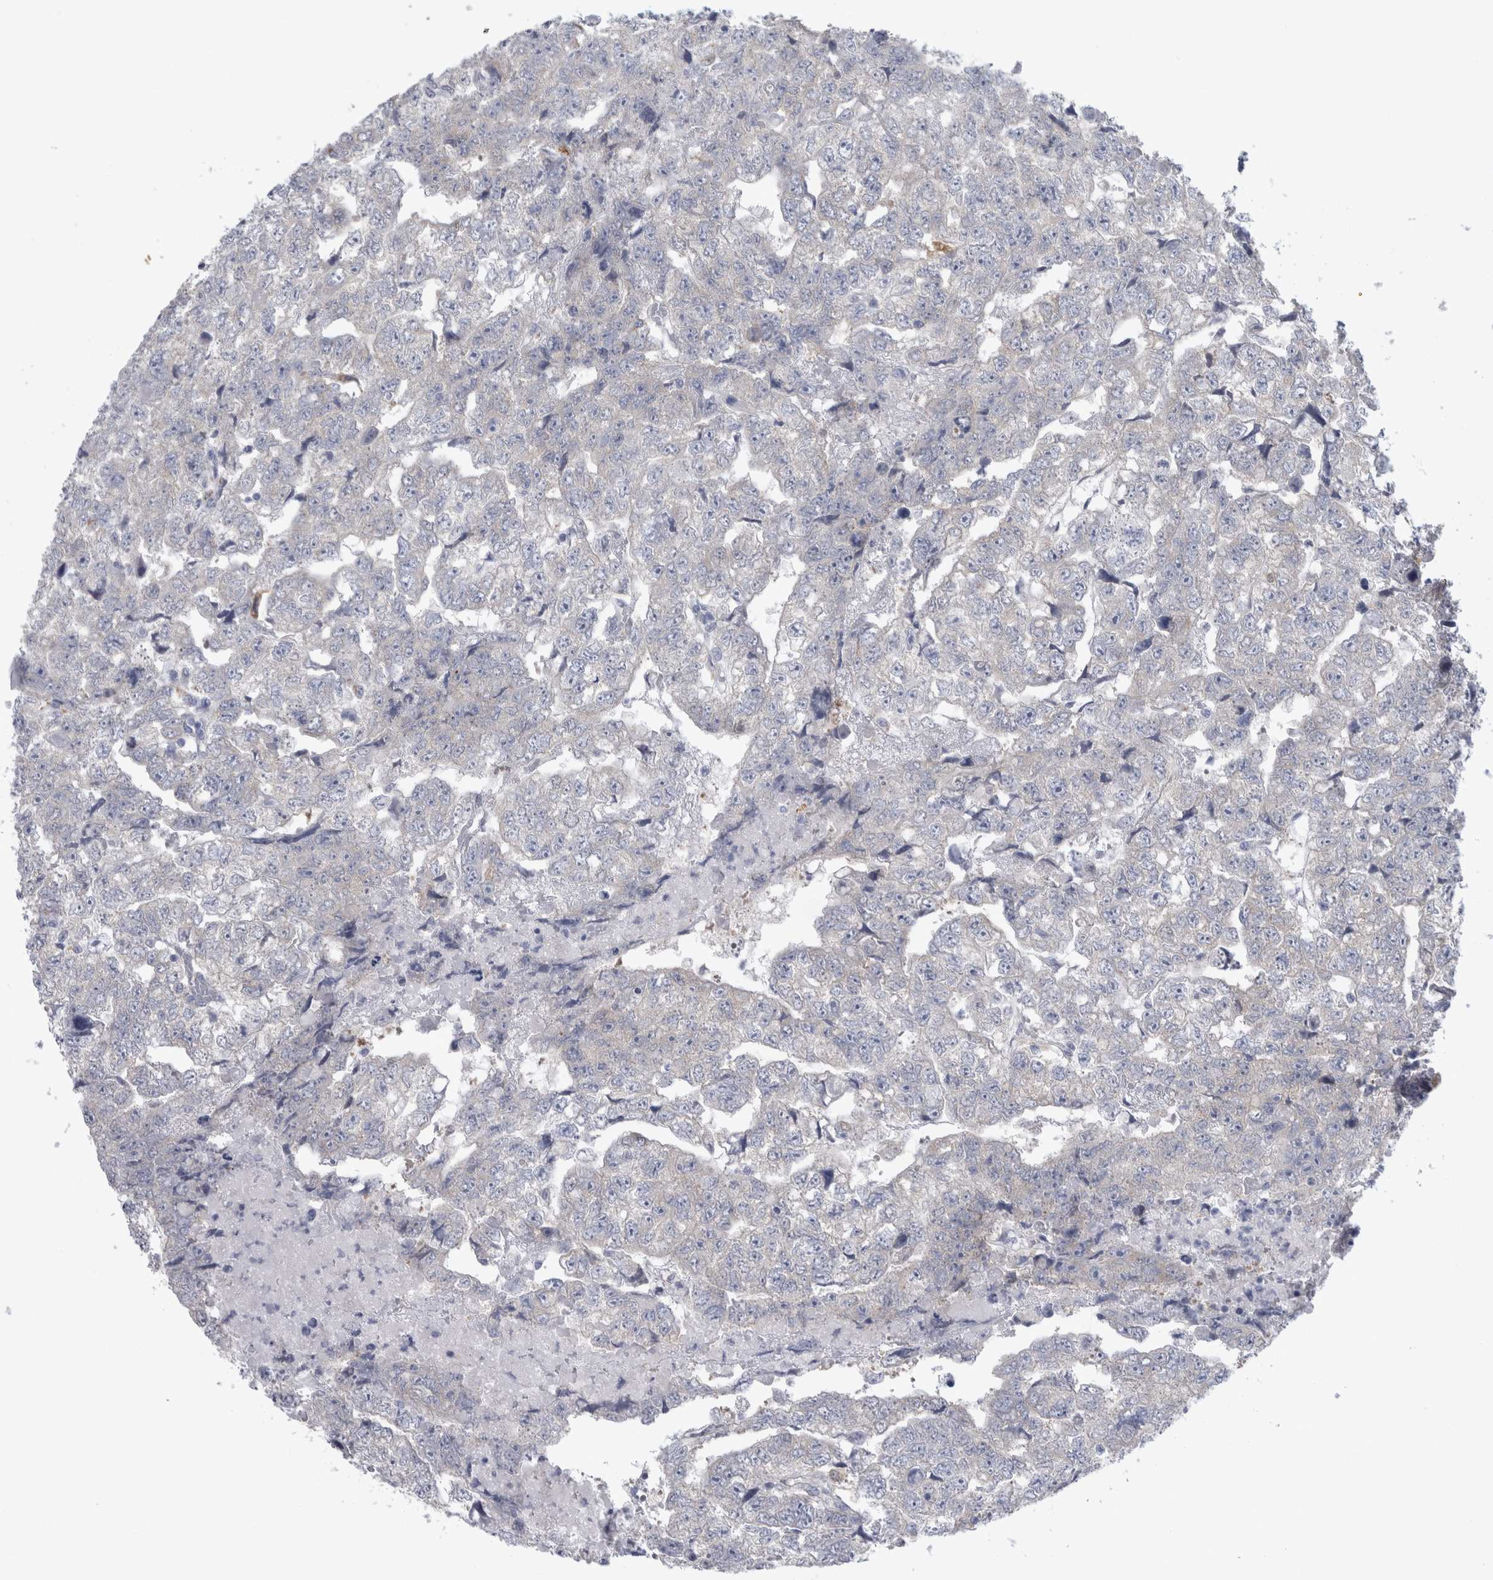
{"staining": {"intensity": "negative", "quantity": "none", "location": "none"}, "tissue": "testis cancer", "cell_type": "Tumor cells", "image_type": "cancer", "snomed": [{"axis": "morphology", "description": "Carcinoma, Embryonal, NOS"}, {"axis": "topography", "description": "Testis"}], "caption": "IHC histopathology image of neoplastic tissue: human testis cancer stained with DAB displays no significant protein staining in tumor cells. (DAB (3,3'-diaminobenzidine) immunohistochemistry visualized using brightfield microscopy, high magnification).", "gene": "GATM", "patient": {"sex": "male", "age": 36}}